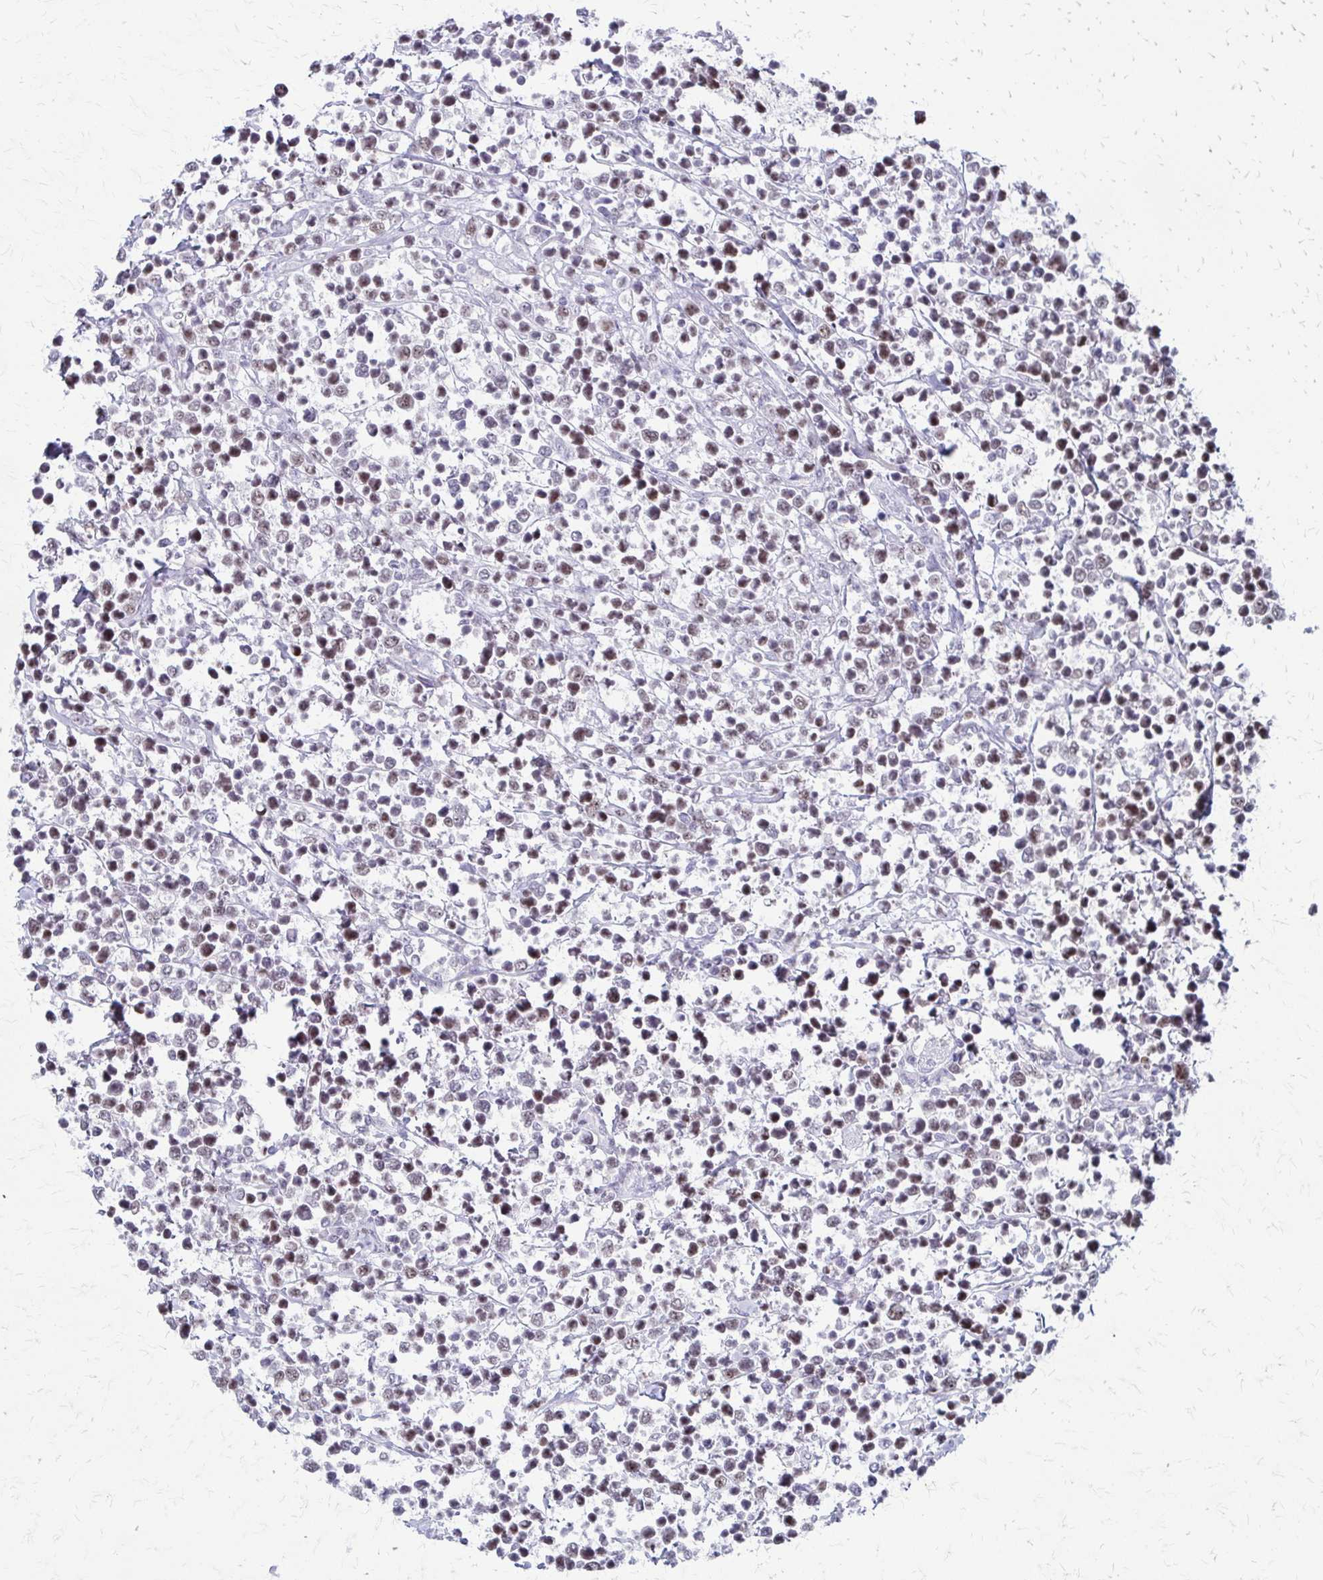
{"staining": {"intensity": "weak", "quantity": ">75%", "location": "nuclear"}, "tissue": "lymphoma", "cell_type": "Tumor cells", "image_type": "cancer", "snomed": [{"axis": "morphology", "description": "Malignant lymphoma, non-Hodgkin's type, High grade"}, {"axis": "topography", "description": "Soft tissue"}], "caption": "Immunohistochemical staining of lymphoma exhibits low levels of weak nuclear protein expression in about >75% of tumor cells. (Stains: DAB (3,3'-diaminobenzidine) in brown, nuclei in blue, Microscopy: brightfield microscopy at high magnification).", "gene": "EED", "patient": {"sex": "female", "age": 56}}